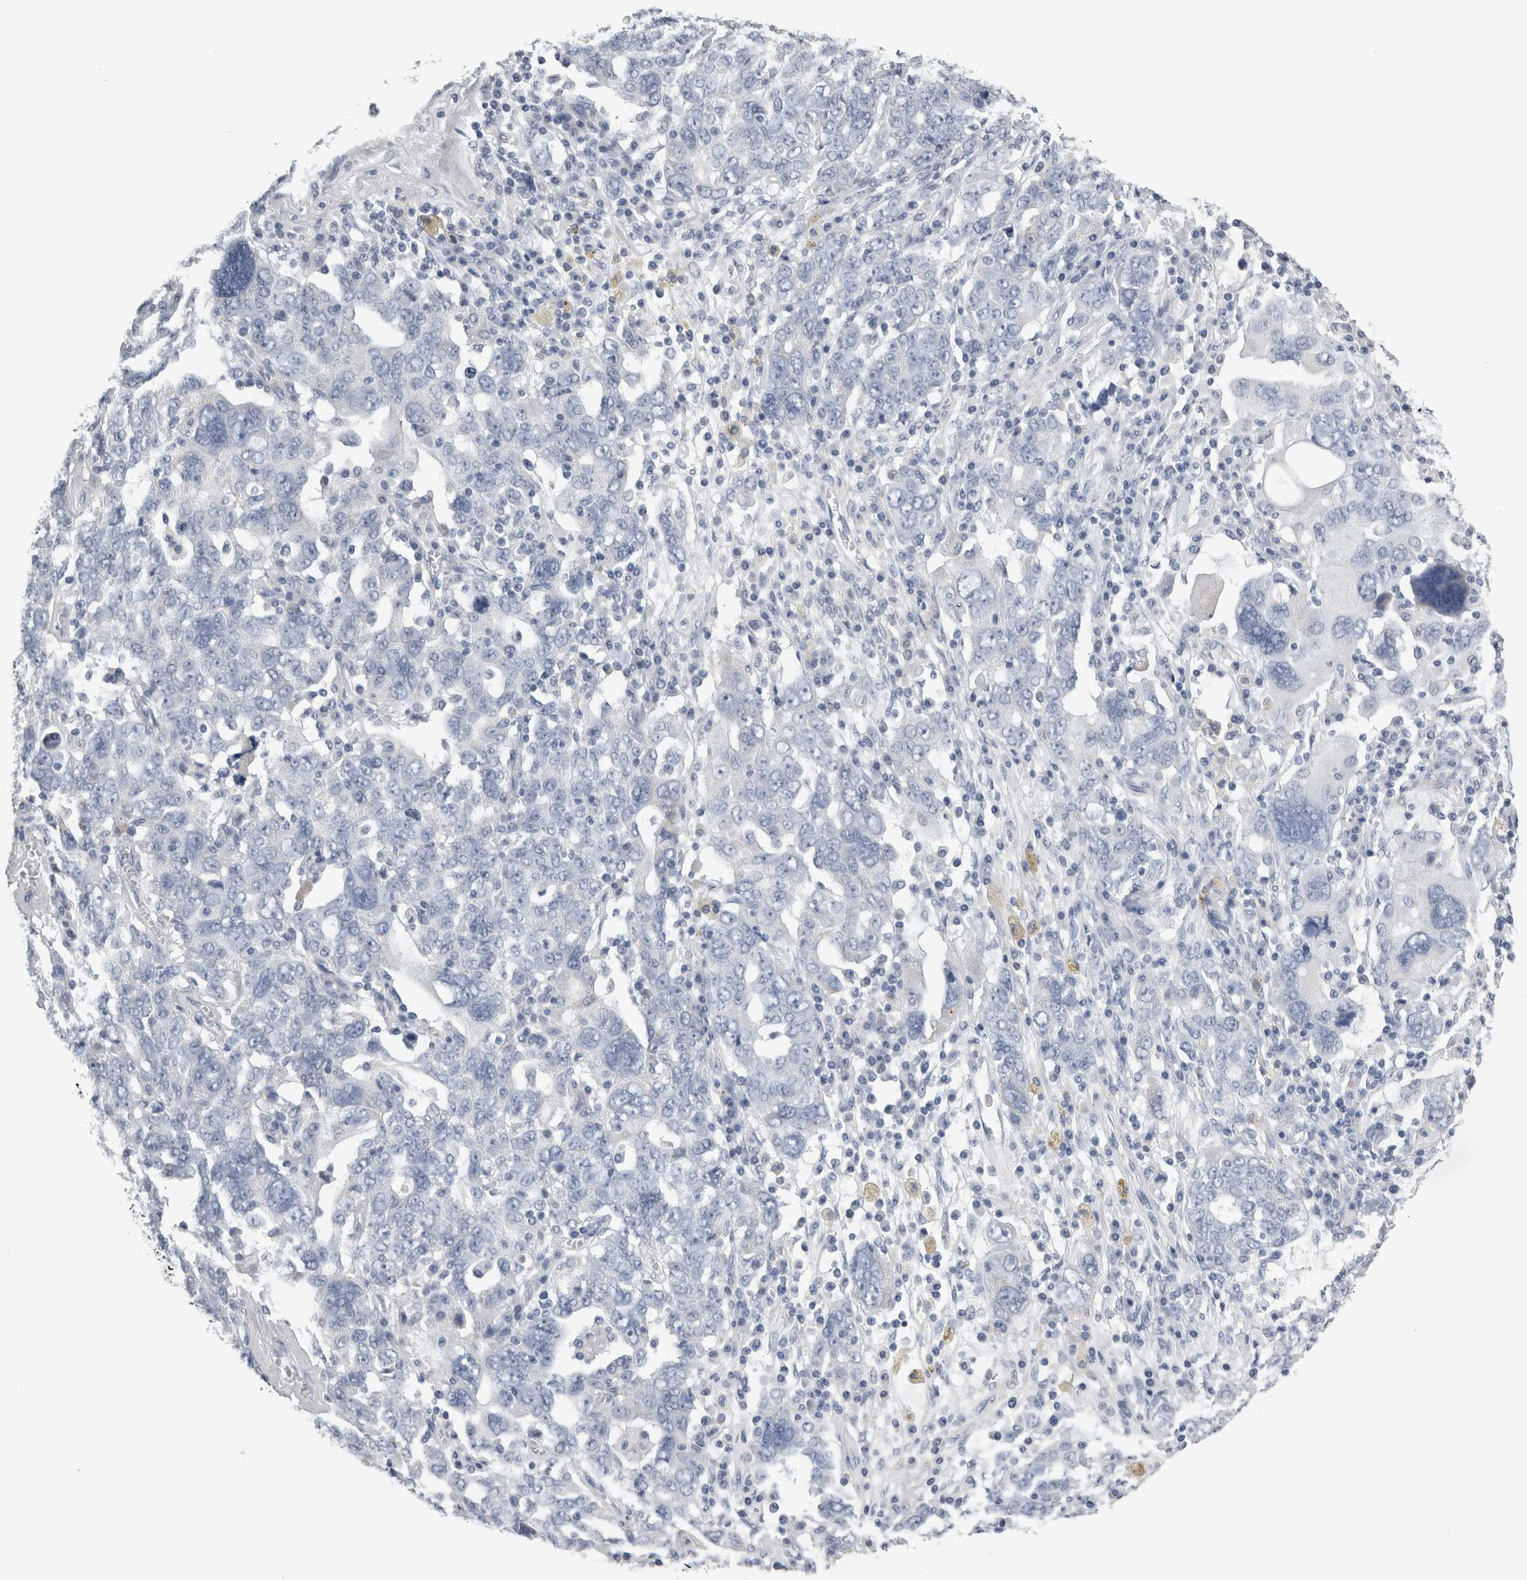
{"staining": {"intensity": "negative", "quantity": "none", "location": "none"}, "tissue": "ovarian cancer", "cell_type": "Tumor cells", "image_type": "cancer", "snomed": [{"axis": "morphology", "description": "Carcinoma, endometroid"}, {"axis": "topography", "description": "Ovary"}], "caption": "DAB (3,3'-diaminobenzidine) immunohistochemical staining of ovarian cancer (endometroid carcinoma) exhibits no significant staining in tumor cells. Nuclei are stained in blue.", "gene": "ALDH8A1", "patient": {"sex": "female", "age": 62}}